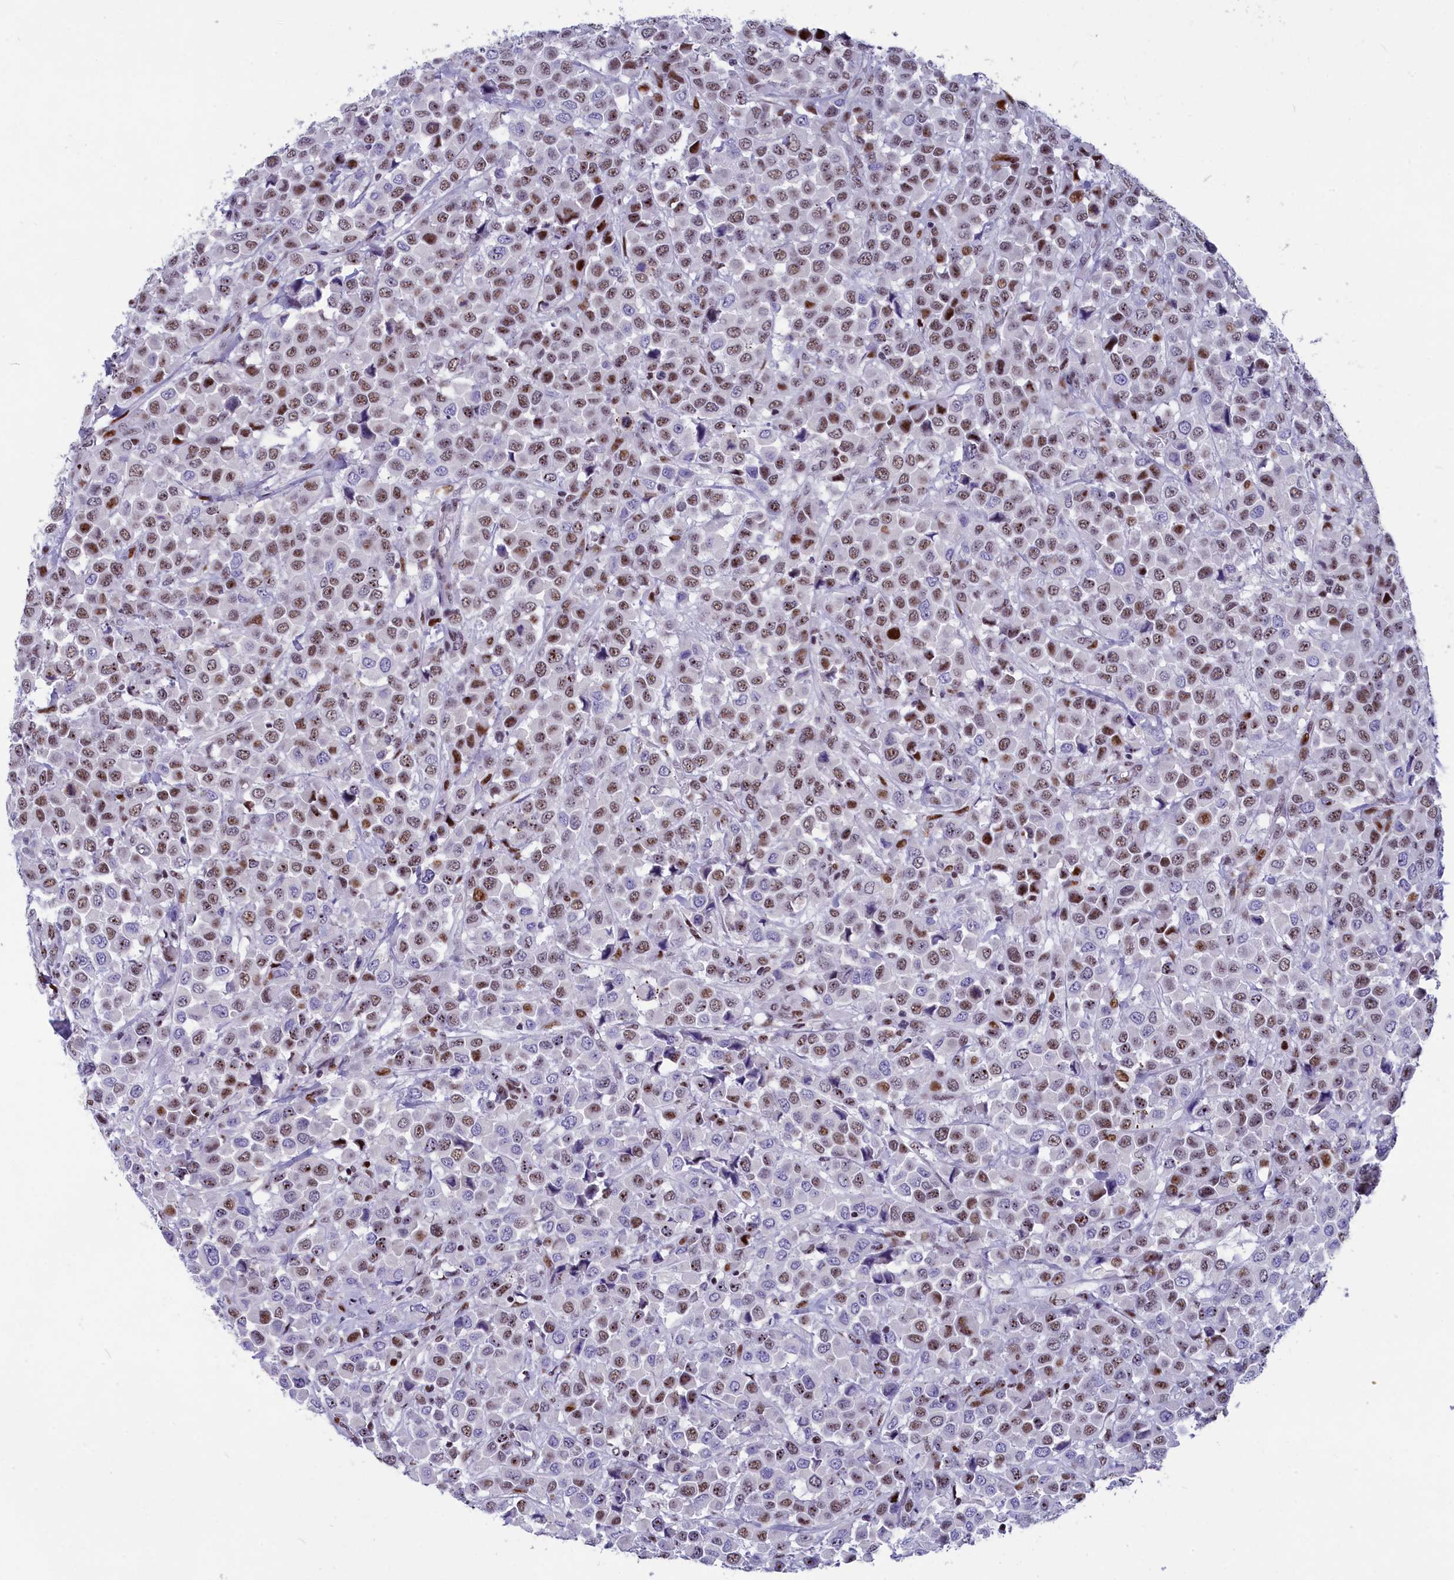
{"staining": {"intensity": "moderate", "quantity": ">75%", "location": "nuclear"}, "tissue": "breast cancer", "cell_type": "Tumor cells", "image_type": "cancer", "snomed": [{"axis": "morphology", "description": "Duct carcinoma"}, {"axis": "topography", "description": "Breast"}], "caption": "The immunohistochemical stain labels moderate nuclear expression in tumor cells of breast cancer (infiltrating ductal carcinoma) tissue.", "gene": "NSA2", "patient": {"sex": "female", "age": 61}}